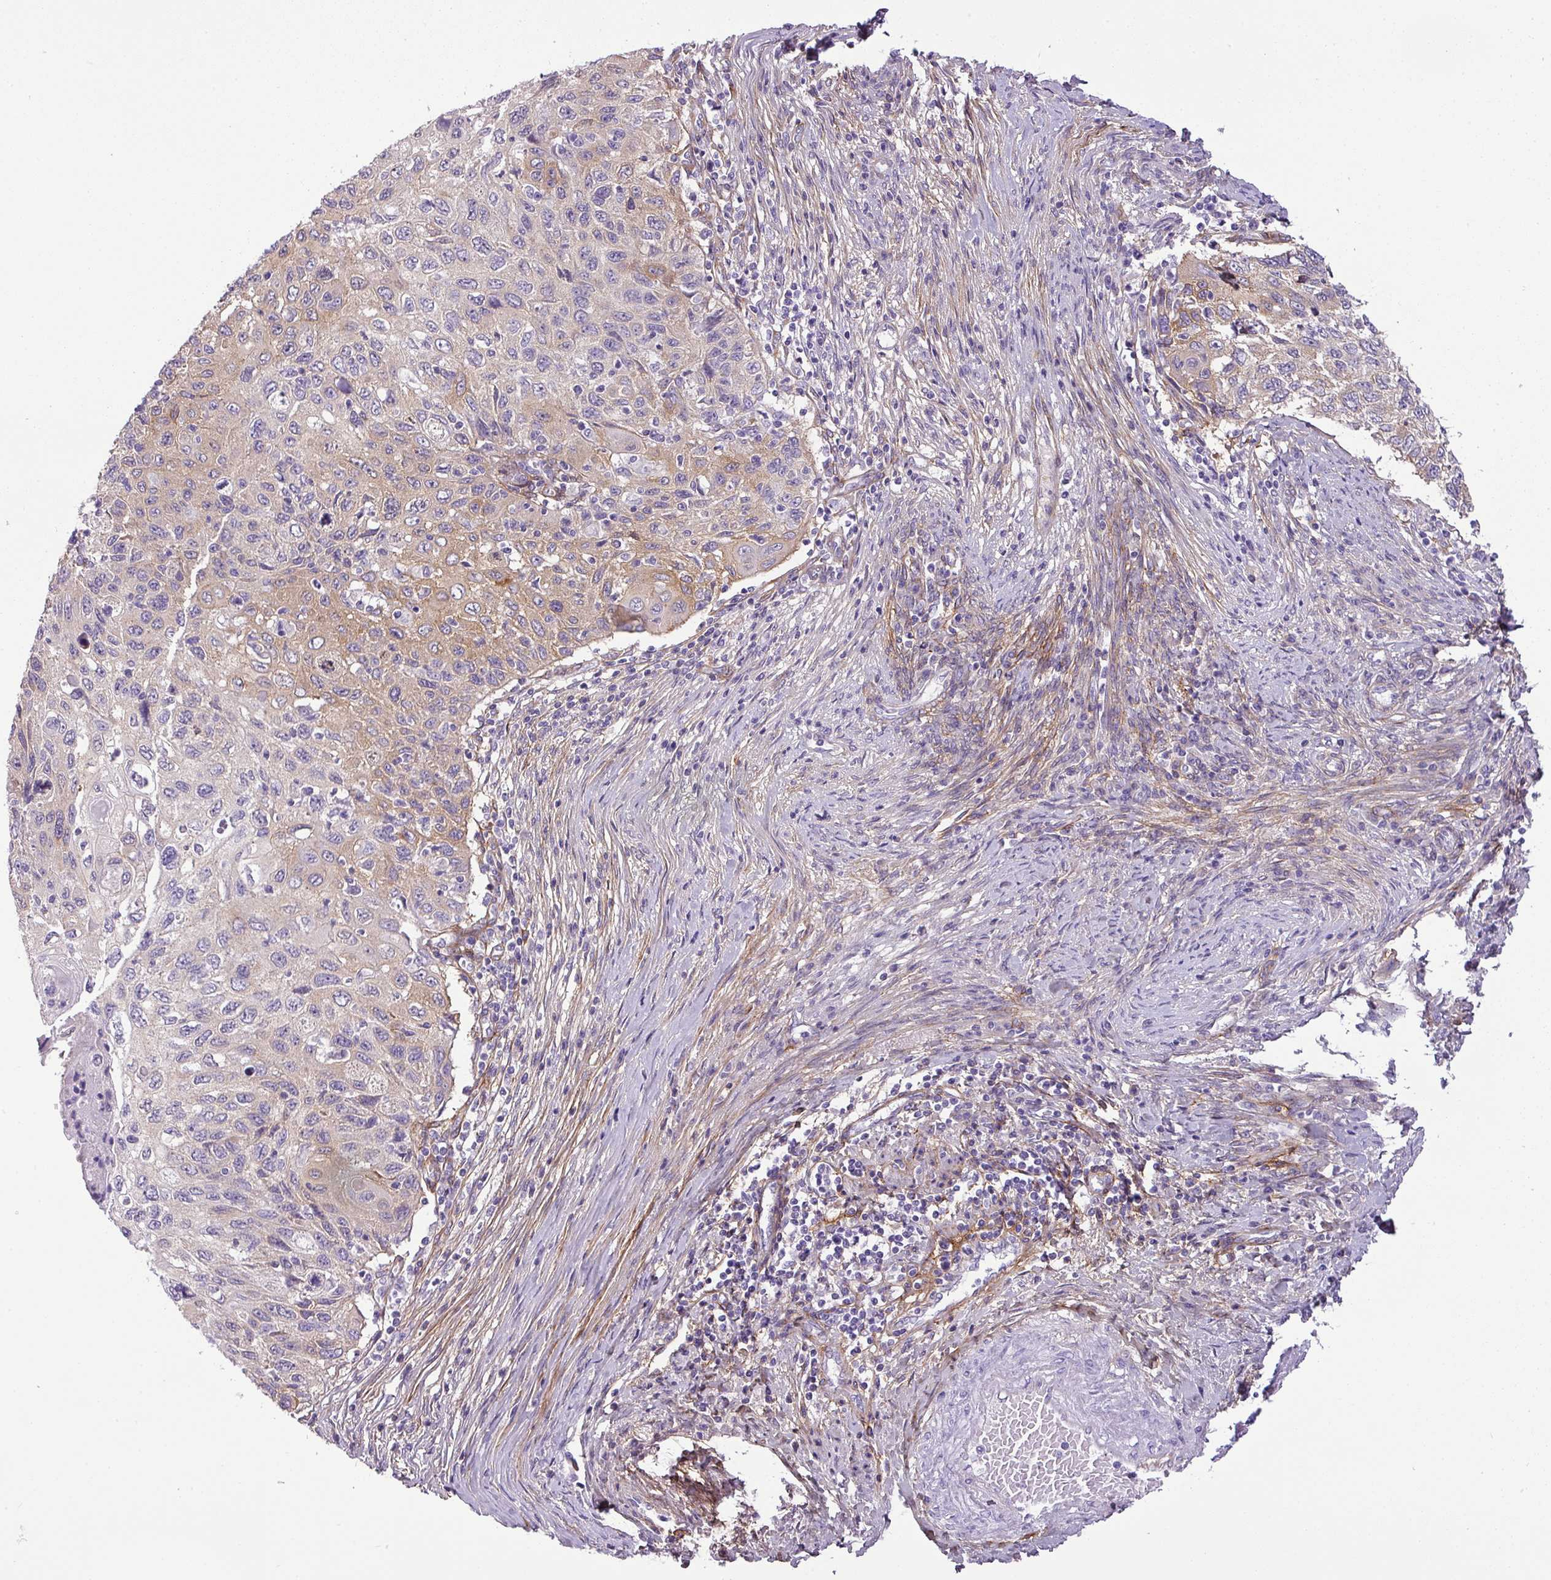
{"staining": {"intensity": "weak", "quantity": "25%-75%", "location": "cytoplasmic/membranous"}, "tissue": "cervical cancer", "cell_type": "Tumor cells", "image_type": "cancer", "snomed": [{"axis": "morphology", "description": "Squamous cell carcinoma, NOS"}, {"axis": "topography", "description": "Cervix"}], "caption": "Squamous cell carcinoma (cervical) stained with DAB (3,3'-diaminobenzidine) immunohistochemistry reveals low levels of weak cytoplasmic/membranous expression in about 25%-75% of tumor cells.", "gene": "PARD6G", "patient": {"sex": "female", "age": 70}}